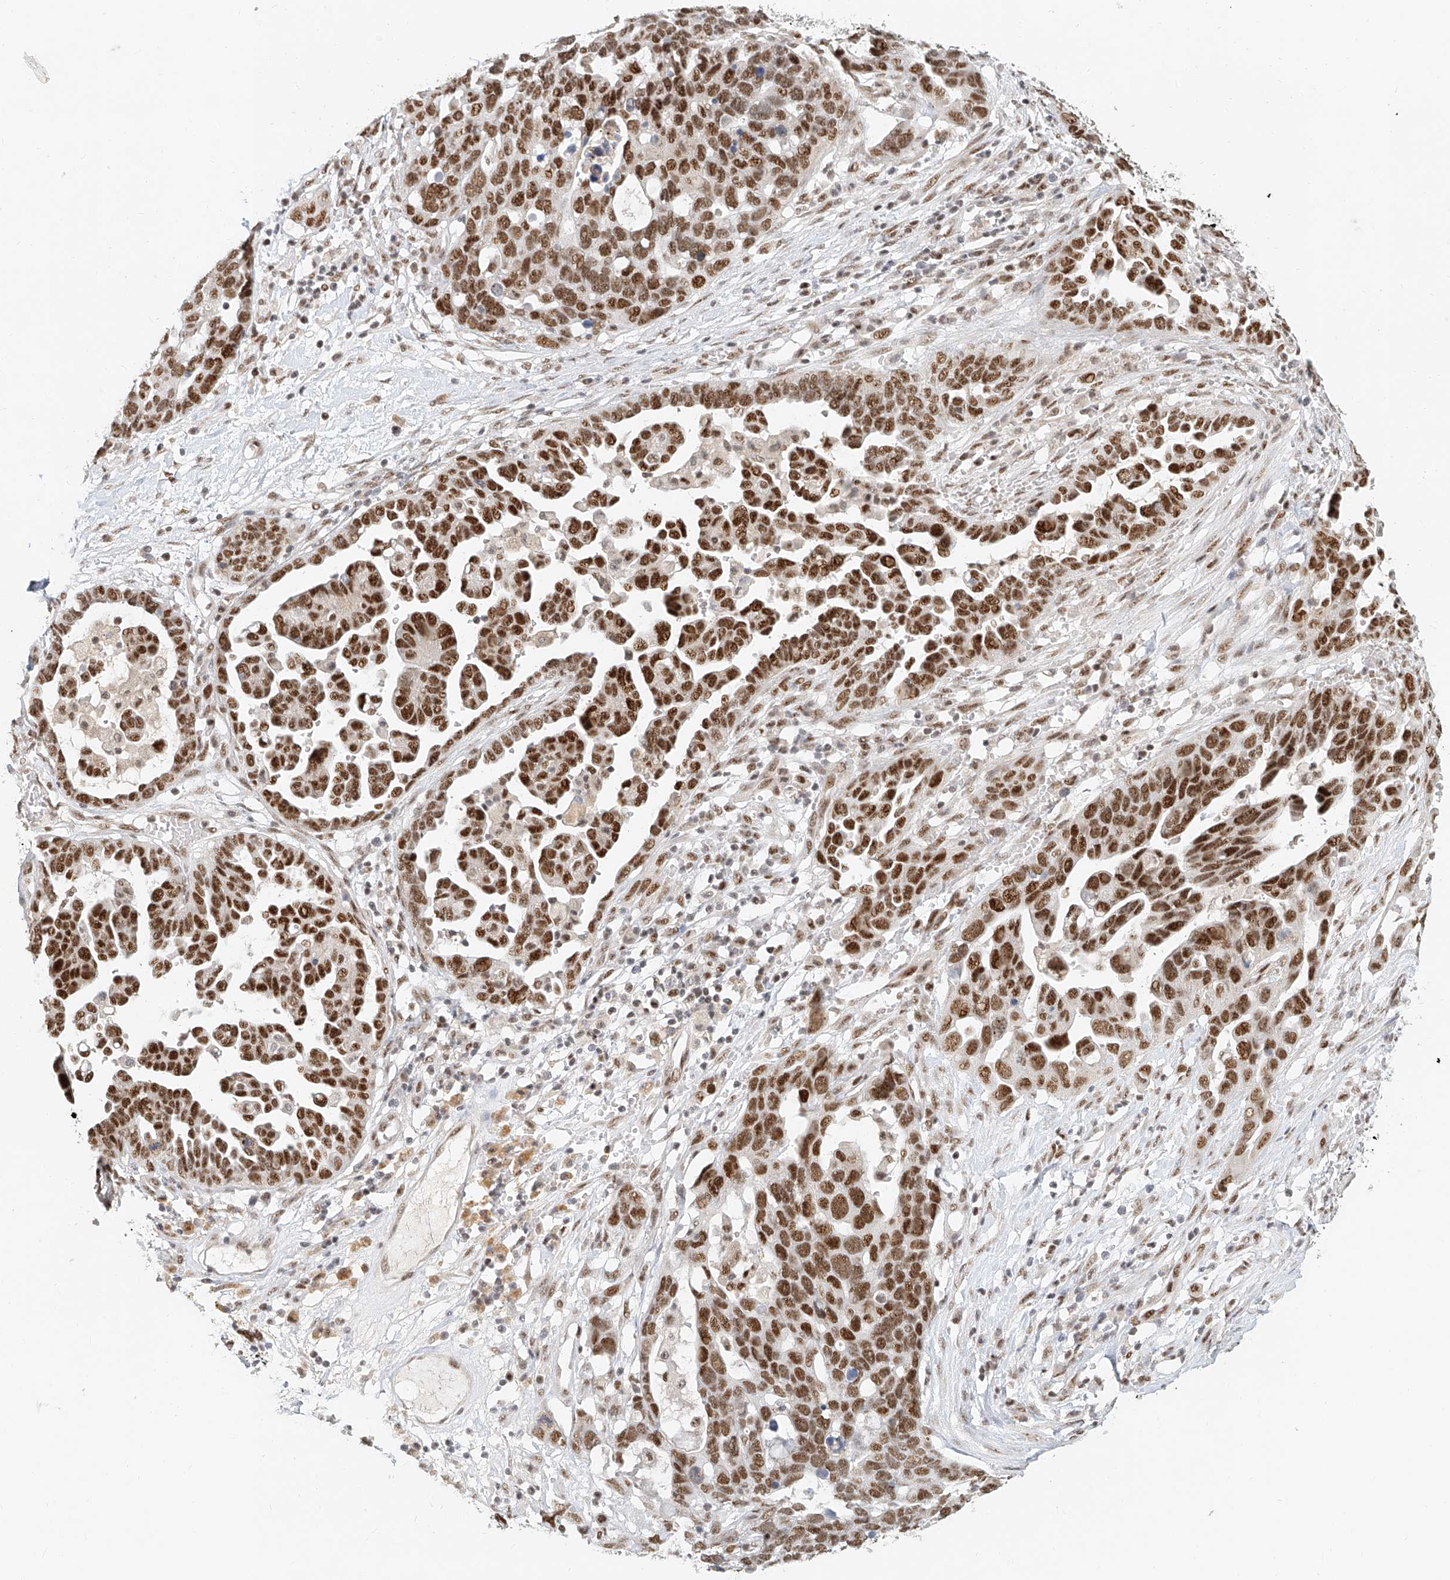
{"staining": {"intensity": "strong", "quantity": ">75%", "location": "nuclear"}, "tissue": "ovarian cancer", "cell_type": "Tumor cells", "image_type": "cancer", "snomed": [{"axis": "morphology", "description": "Cystadenocarcinoma, serous, NOS"}, {"axis": "topography", "description": "Ovary"}], "caption": "Protein positivity by immunohistochemistry demonstrates strong nuclear expression in approximately >75% of tumor cells in ovarian cancer (serous cystadenocarcinoma). Immunohistochemistry (ihc) stains the protein of interest in brown and the nuclei are stained blue.", "gene": "CXorf58", "patient": {"sex": "female", "age": 54}}